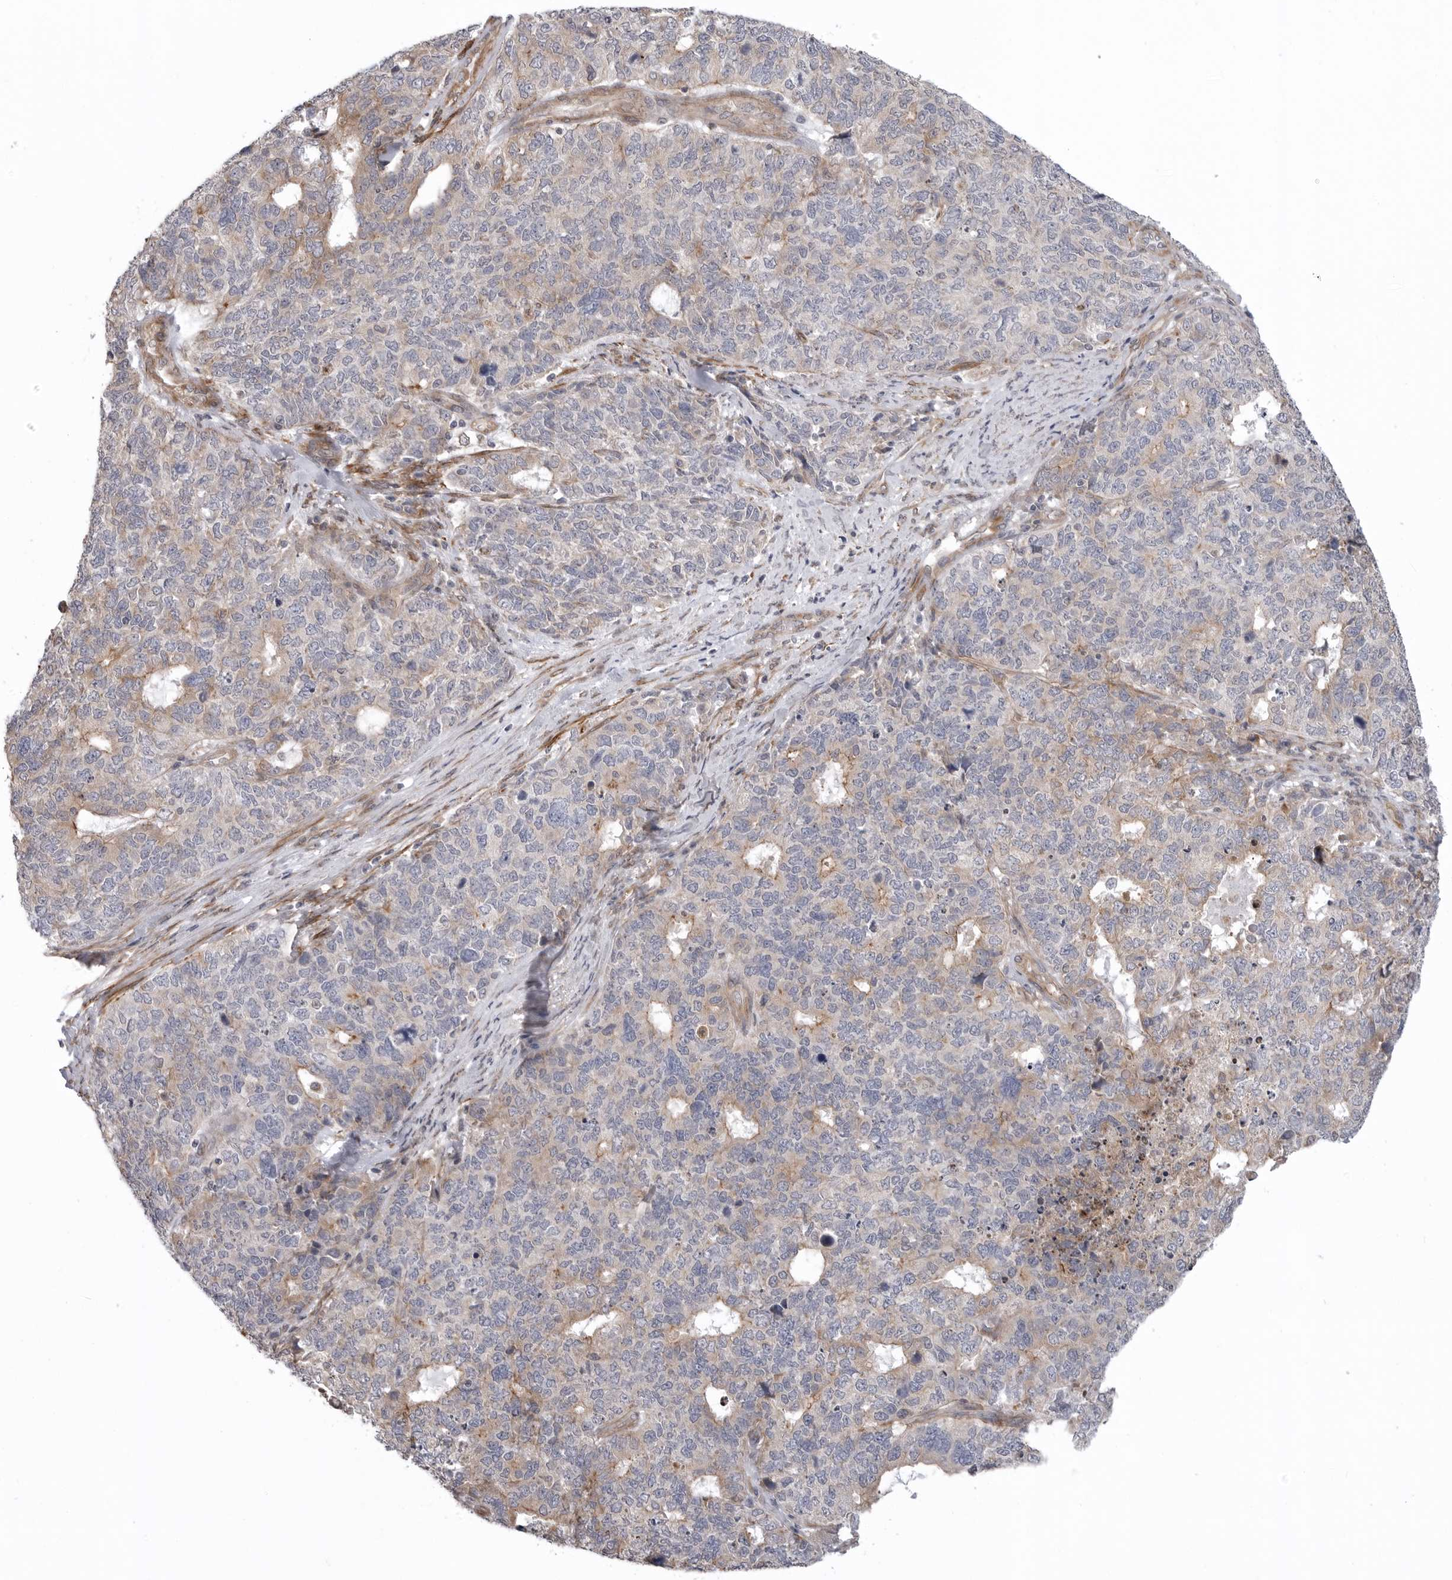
{"staining": {"intensity": "moderate", "quantity": "<25%", "location": "cytoplasmic/membranous"}, "tissue": "cervical cancer", "cell_type": "Tumor cells", "image_type": "cancer", "snomed": [{"axis": "morphology", "description": "Squamous cell carcinoma, NOS"}, {"axis": "topography", "description": "Cervix"}], "caption": "High-magnification brightfield microscopy of cervical squamous cell carcinoma stained with DAB (brown) and counterstained with hematoxylin (blue). tumor cells exhibit moderate cytoplasmic/membranous expression is present in approximately<25% of cells. (DAB (3,3'-diaminobenzidine) IHC, brown staining for protein, blue staining for nuclei).", "gene": "SCP2", "patient": {"sex": "female", "age": 63}}